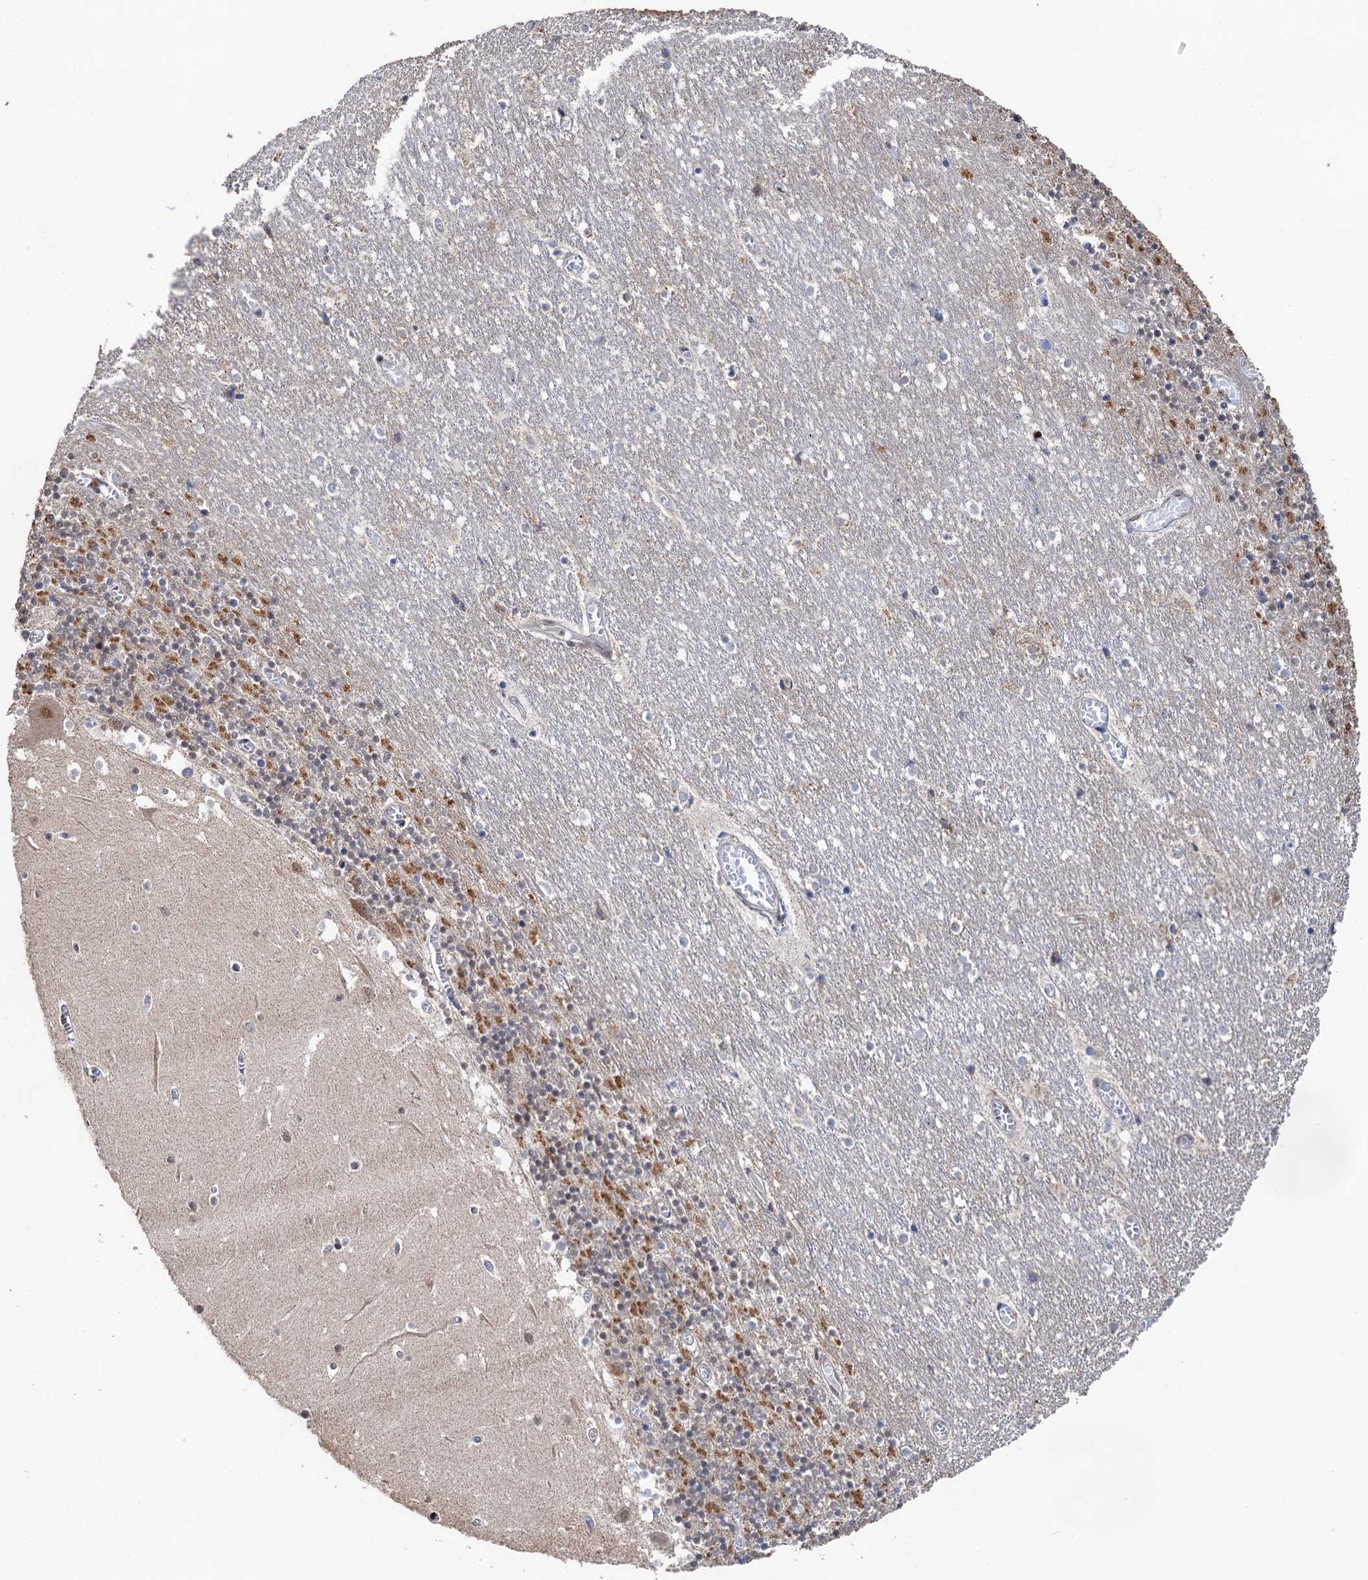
{"staining": {"intensity": "moderate", "quantity": "25%-75%", "location": "cytoplasmic/membranous,nuclear"}, "tissue": "cerebellum", "cell_type": "Cells in granular layer", "image_type": "normal", "snomed": [{"axis": "morphology", "description": "Normal tissue, NOS"}, {"axis": "topography", "description": "Cerebellum"}], "caption": "The photomicrograph exhibits immunohistochemical staining of unremarkable cerebellum. There is moderate cytoplasmic/membranous,nuclear positivity is appreciated in approximately 25%-75% of cells in granular layer. The staining was performed using DAB (3,3'-diaminobenzidine) to visualize the protein expression in brown, while the nuclei were stained in blue with hematoxylin (Magnification: 20x).", "gene": "BMERB1", "patient": {"sex": "female", "age": 28}}